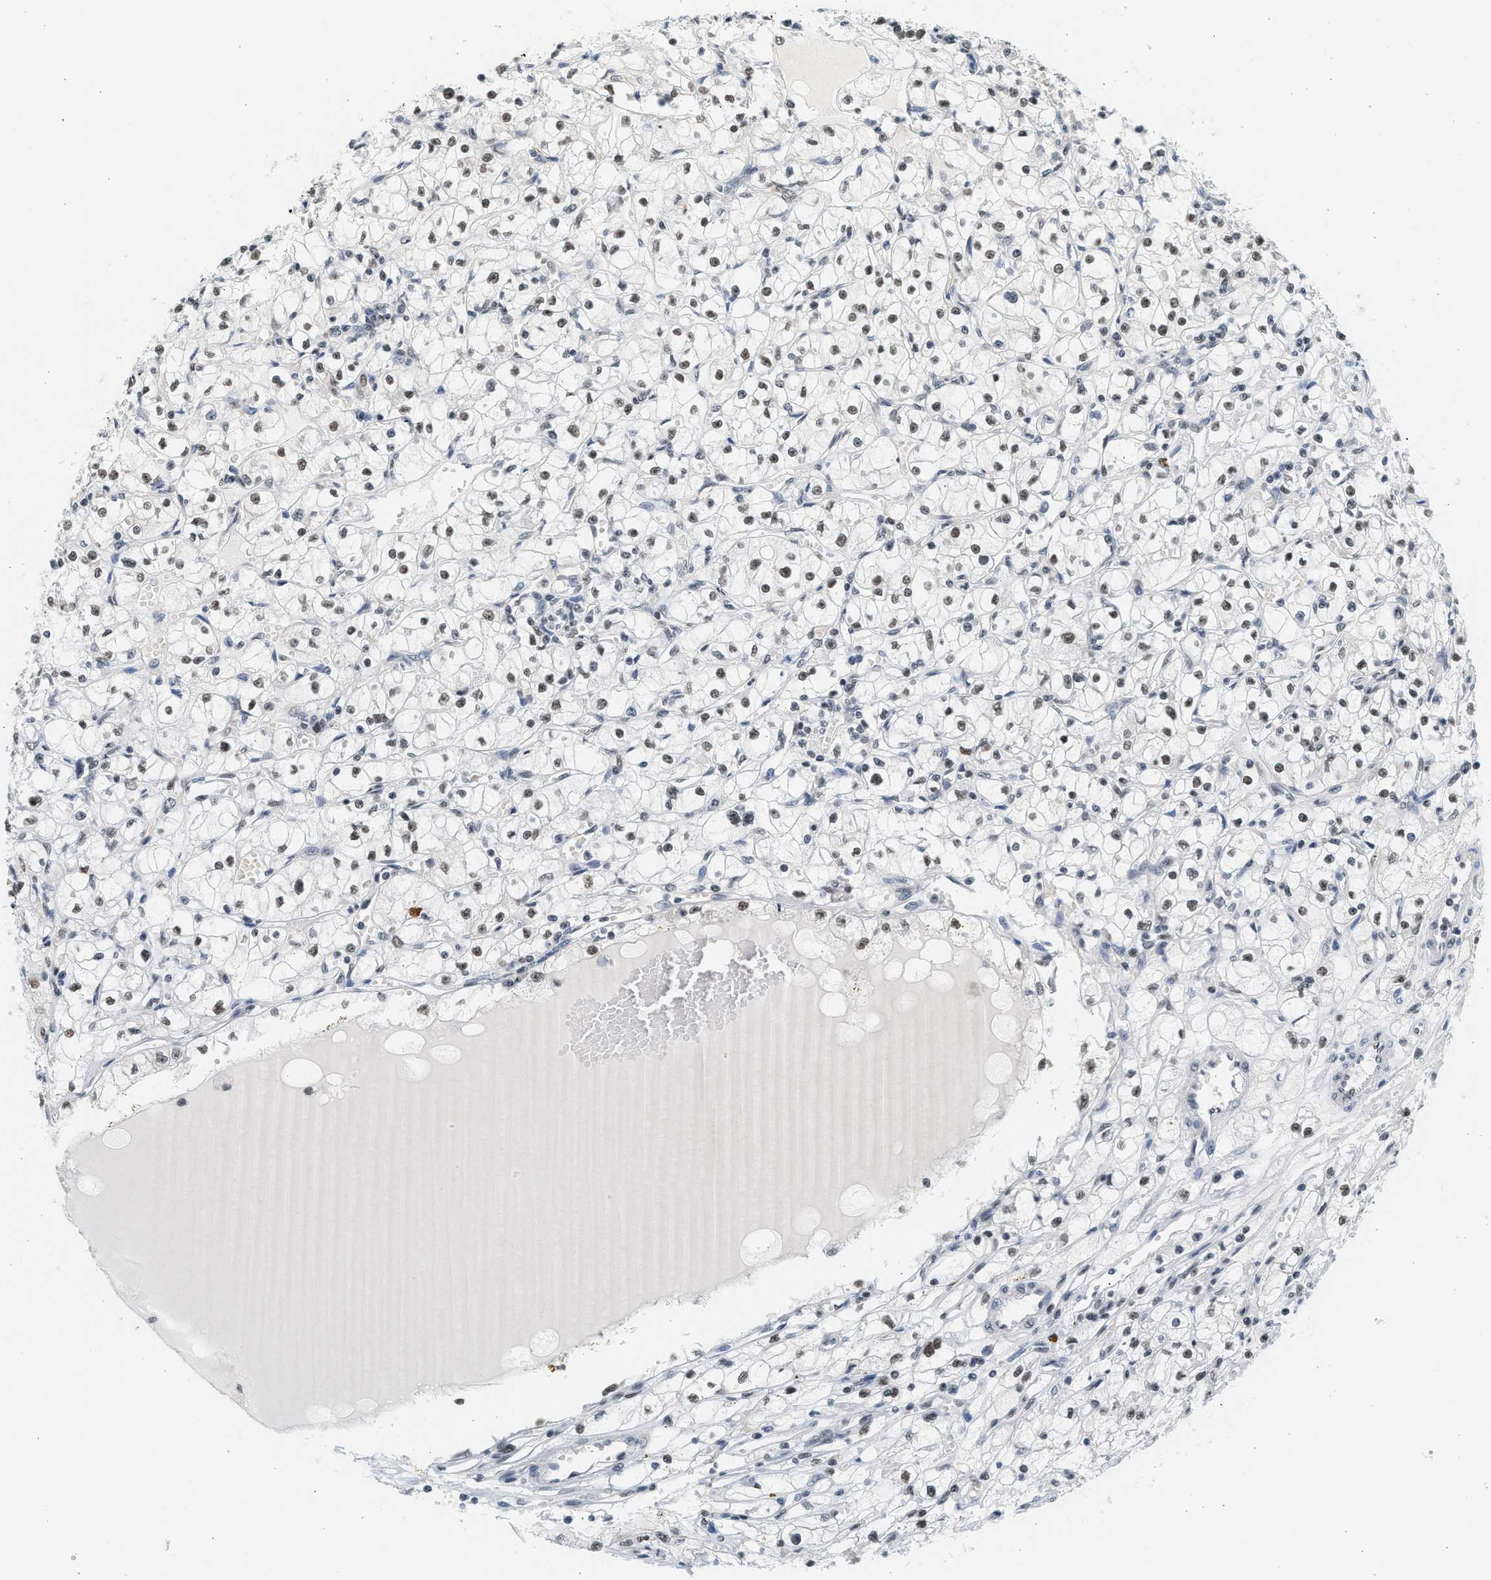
{"staining": {"intensity": "moderate", "quantity": "25%-75%", "location": "nuclear"}, "tissue": "renal cancer", "cell_type": "Tumor cells", "image_type": "cancer", "snomed": [{"axis": "morphology", "description": "Adenocarcinoma, NOS"}, {"axis": "topography", "description": "Kidney"}], "caption": "Protein expression by immunohistochemistry displays moderate nuclear expression in approximately 25%-75% of tumor cells in adenocarcinoma (renal).", "gene": "HIPK1", "patient": {"sex": "male", "age": 56}}